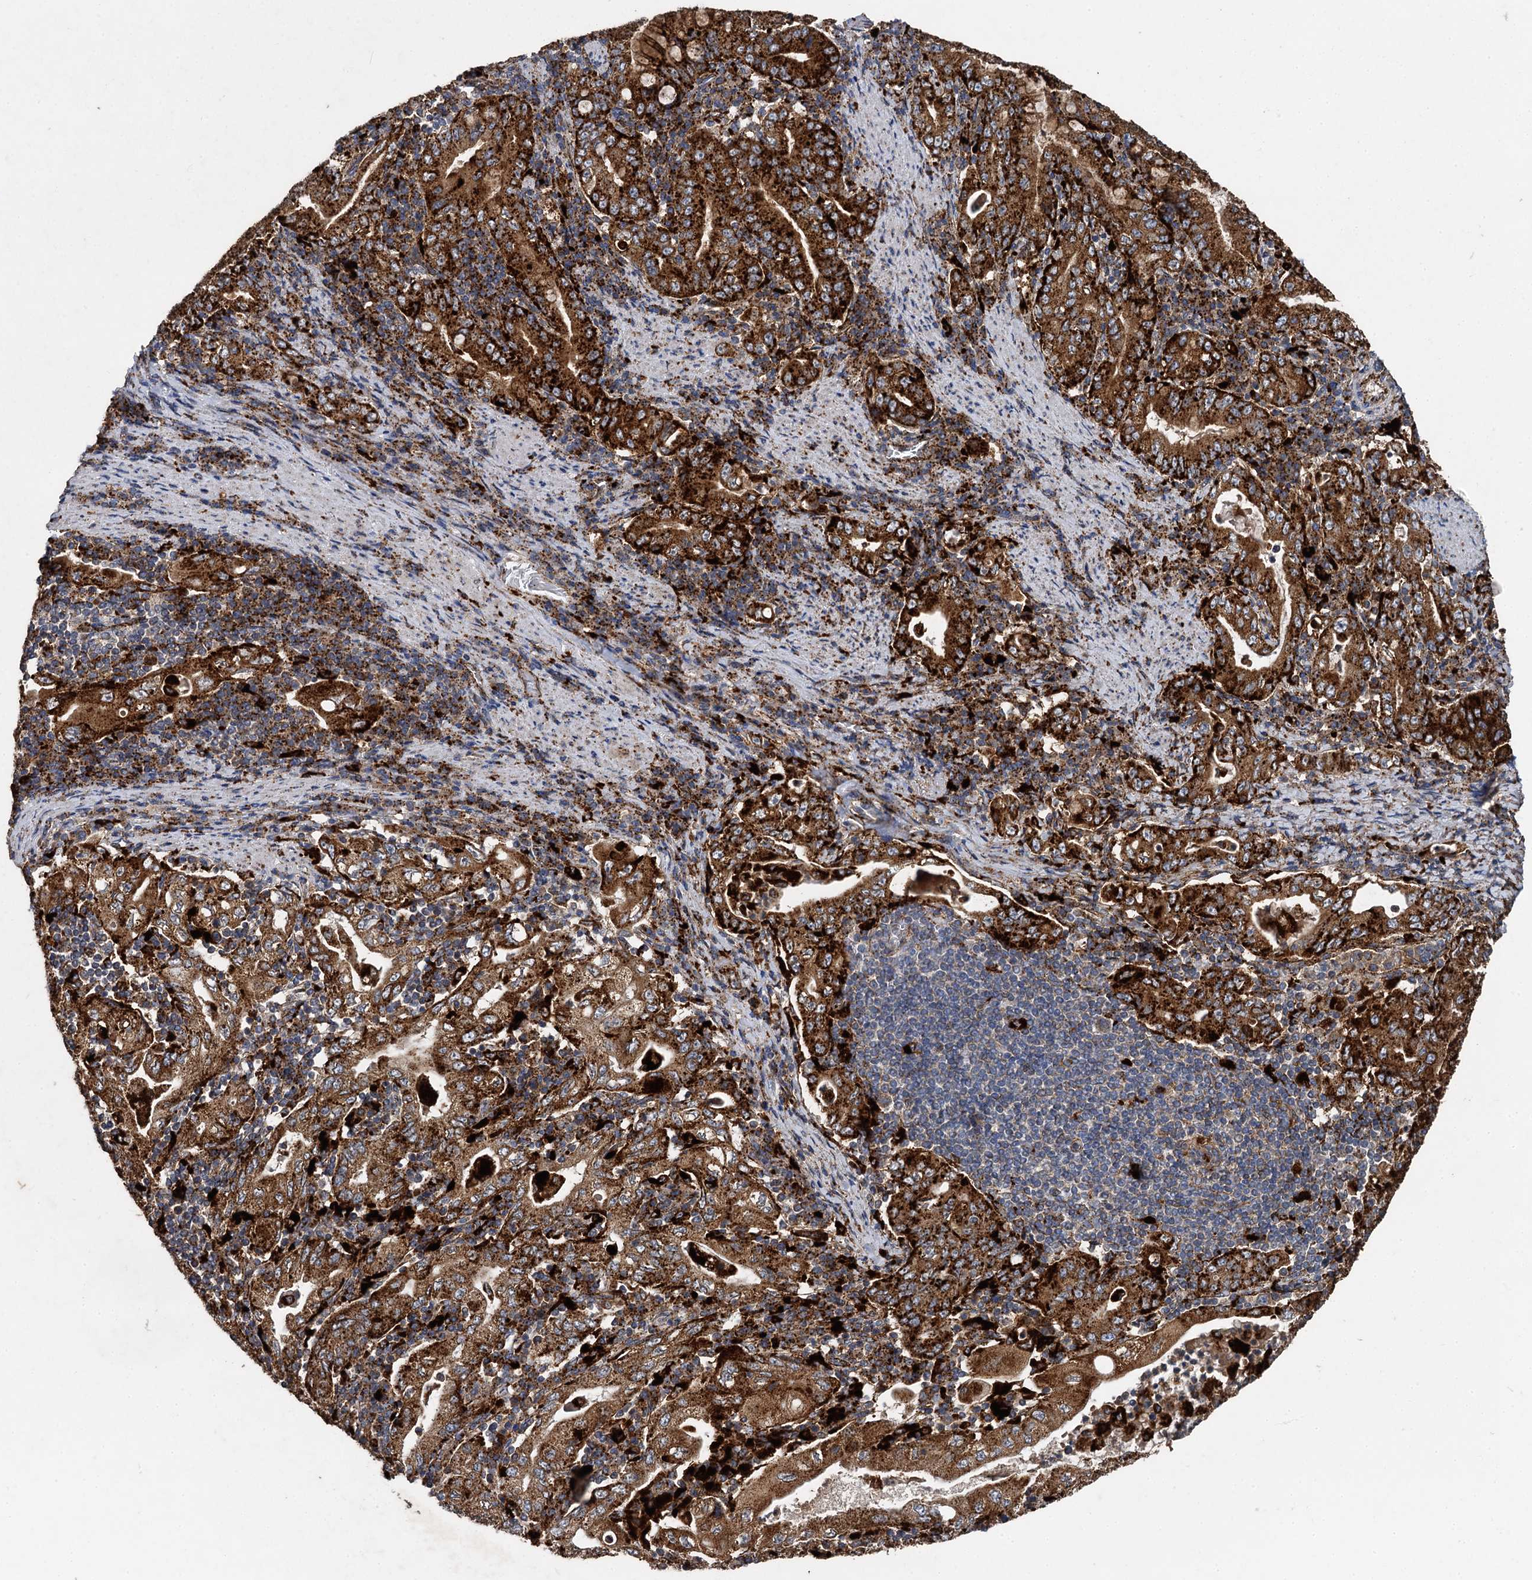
{"staining": {"intensity": "strong", "quantity": ">75%", "location": "cytoplasmic/membranous"}, "tissue": "stomach cancer", "cell_type": "Tumor cells", "image_type": "cancer", "snomed": [{"axis": "morphology", "description": "Normal tissue, NOS"}, {"axis": "morphology", "description": "Adenocarcinoma, NOS"}, {"axis": "topography", "description": "Esophagus"}, {"axis": "topography", "description": "Stomach, upper"}, {"axis": "topography", "description": "Peripheral nerve tissue"}], "caption": "The micrograph exhibits a brown stain indicating the presence of a protein in the cytoplasmic/membranous of tumor cells in stomach cancer. Immunohistochemistry (ihc) stains the protein of interest in brown and the nuclei are stained blue.", "gene": "GBA1", "patient": {"sex": "male", "age": 62}}